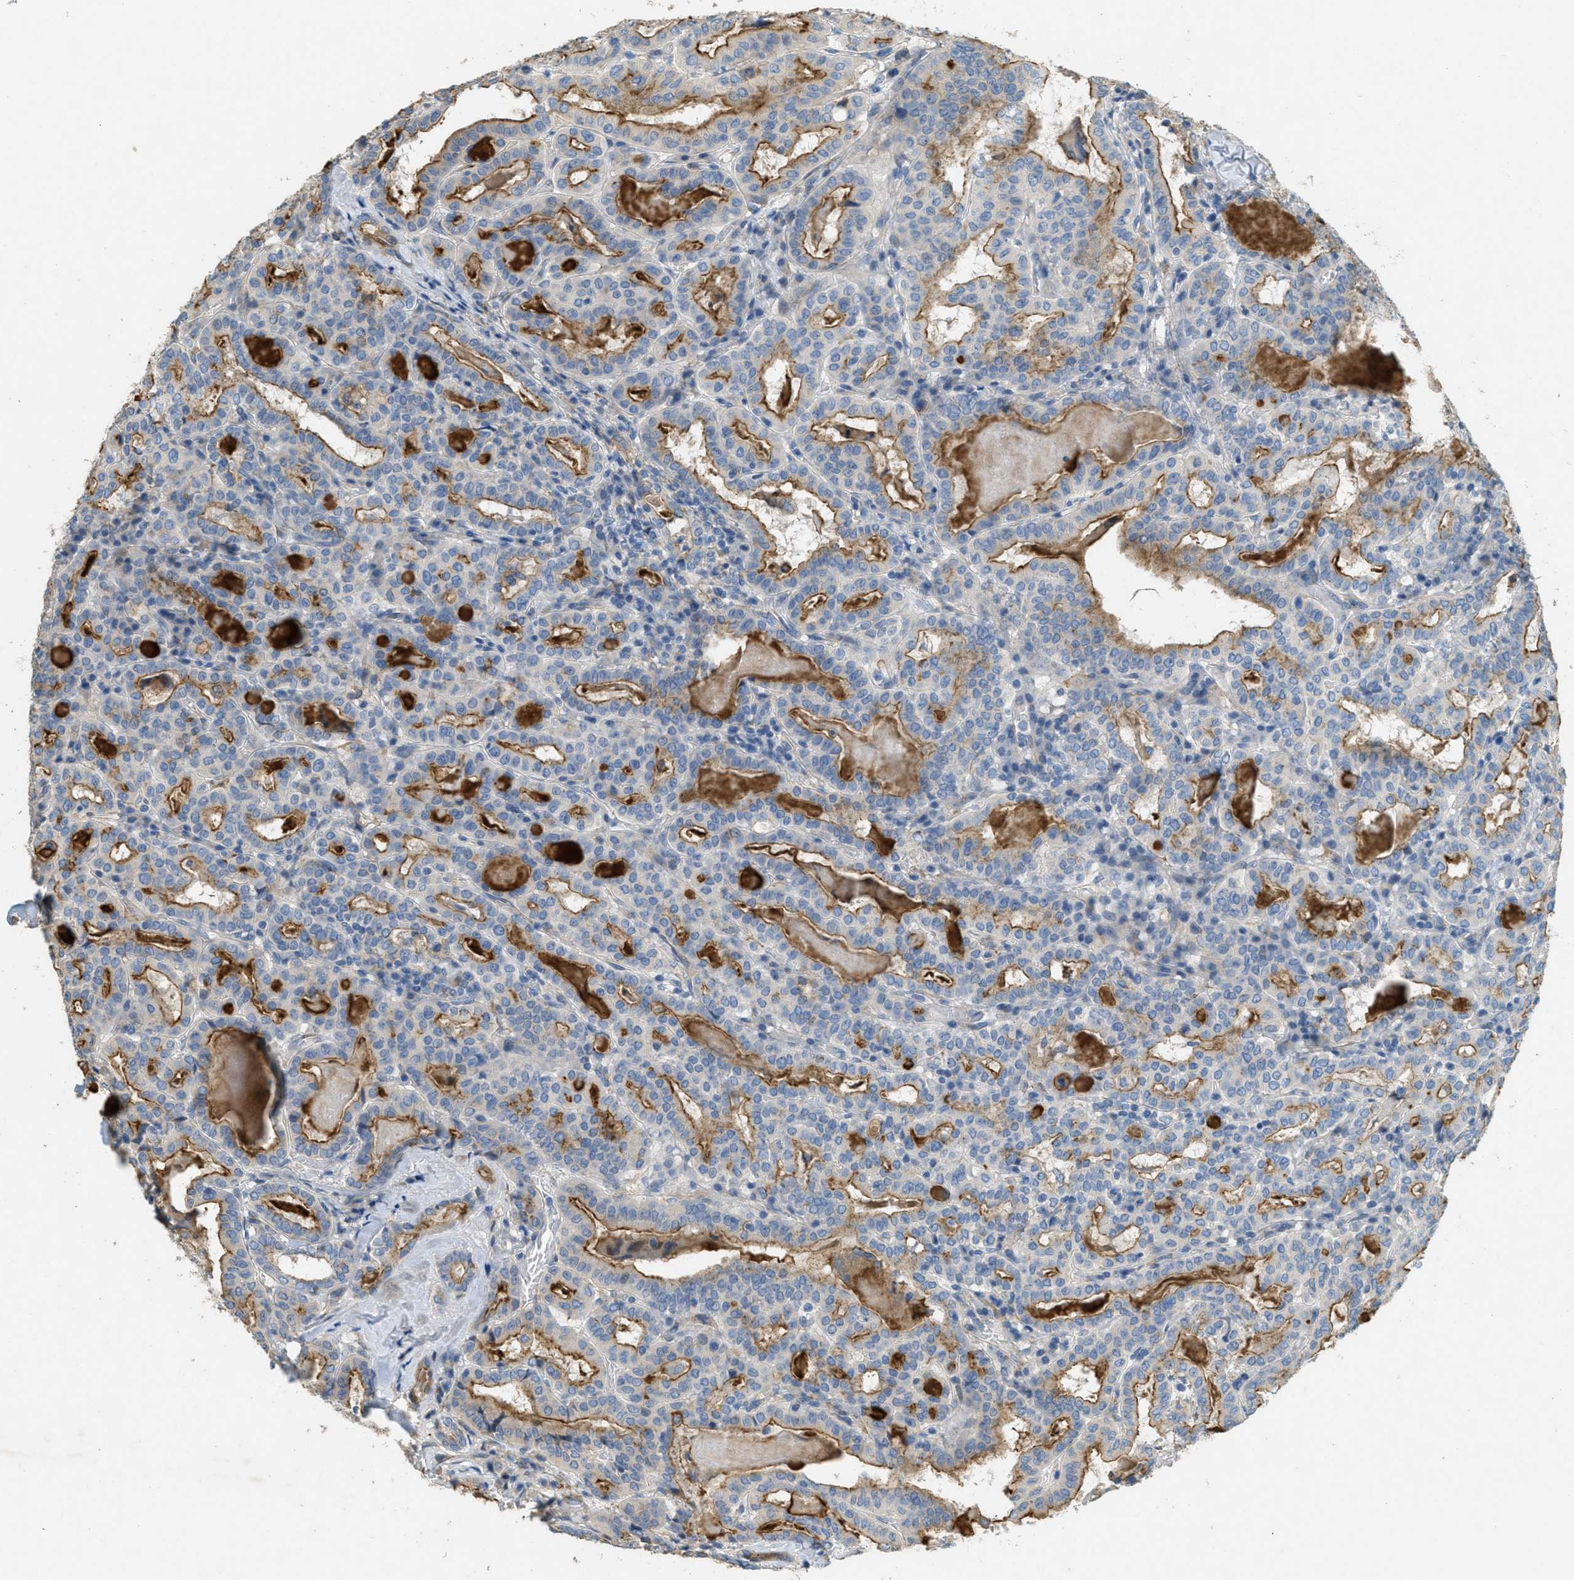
{"staining": {"intensity": "moderate", "quantity": "25%-75%", "location": "cytoplasmic/membranous"}, "tissue": "thyroid cancer", "cell_type": "Tumor cells", "image_type": "cancer", "snomed": [{"axis": "morphology", "description": "Papillary adenocarcinoma, NOS"}, {"axis": "topography", "description": "Thyroid gland"}], "caption": "Protein analysis of thyroid papillary adenocarcinoma tissue demonstrates moderate cytoplasmic/membranous expression in about 25%-75% of tumor cells.", "gene": "ADCY5", "patient": {"sex": "female", "age": 42}}